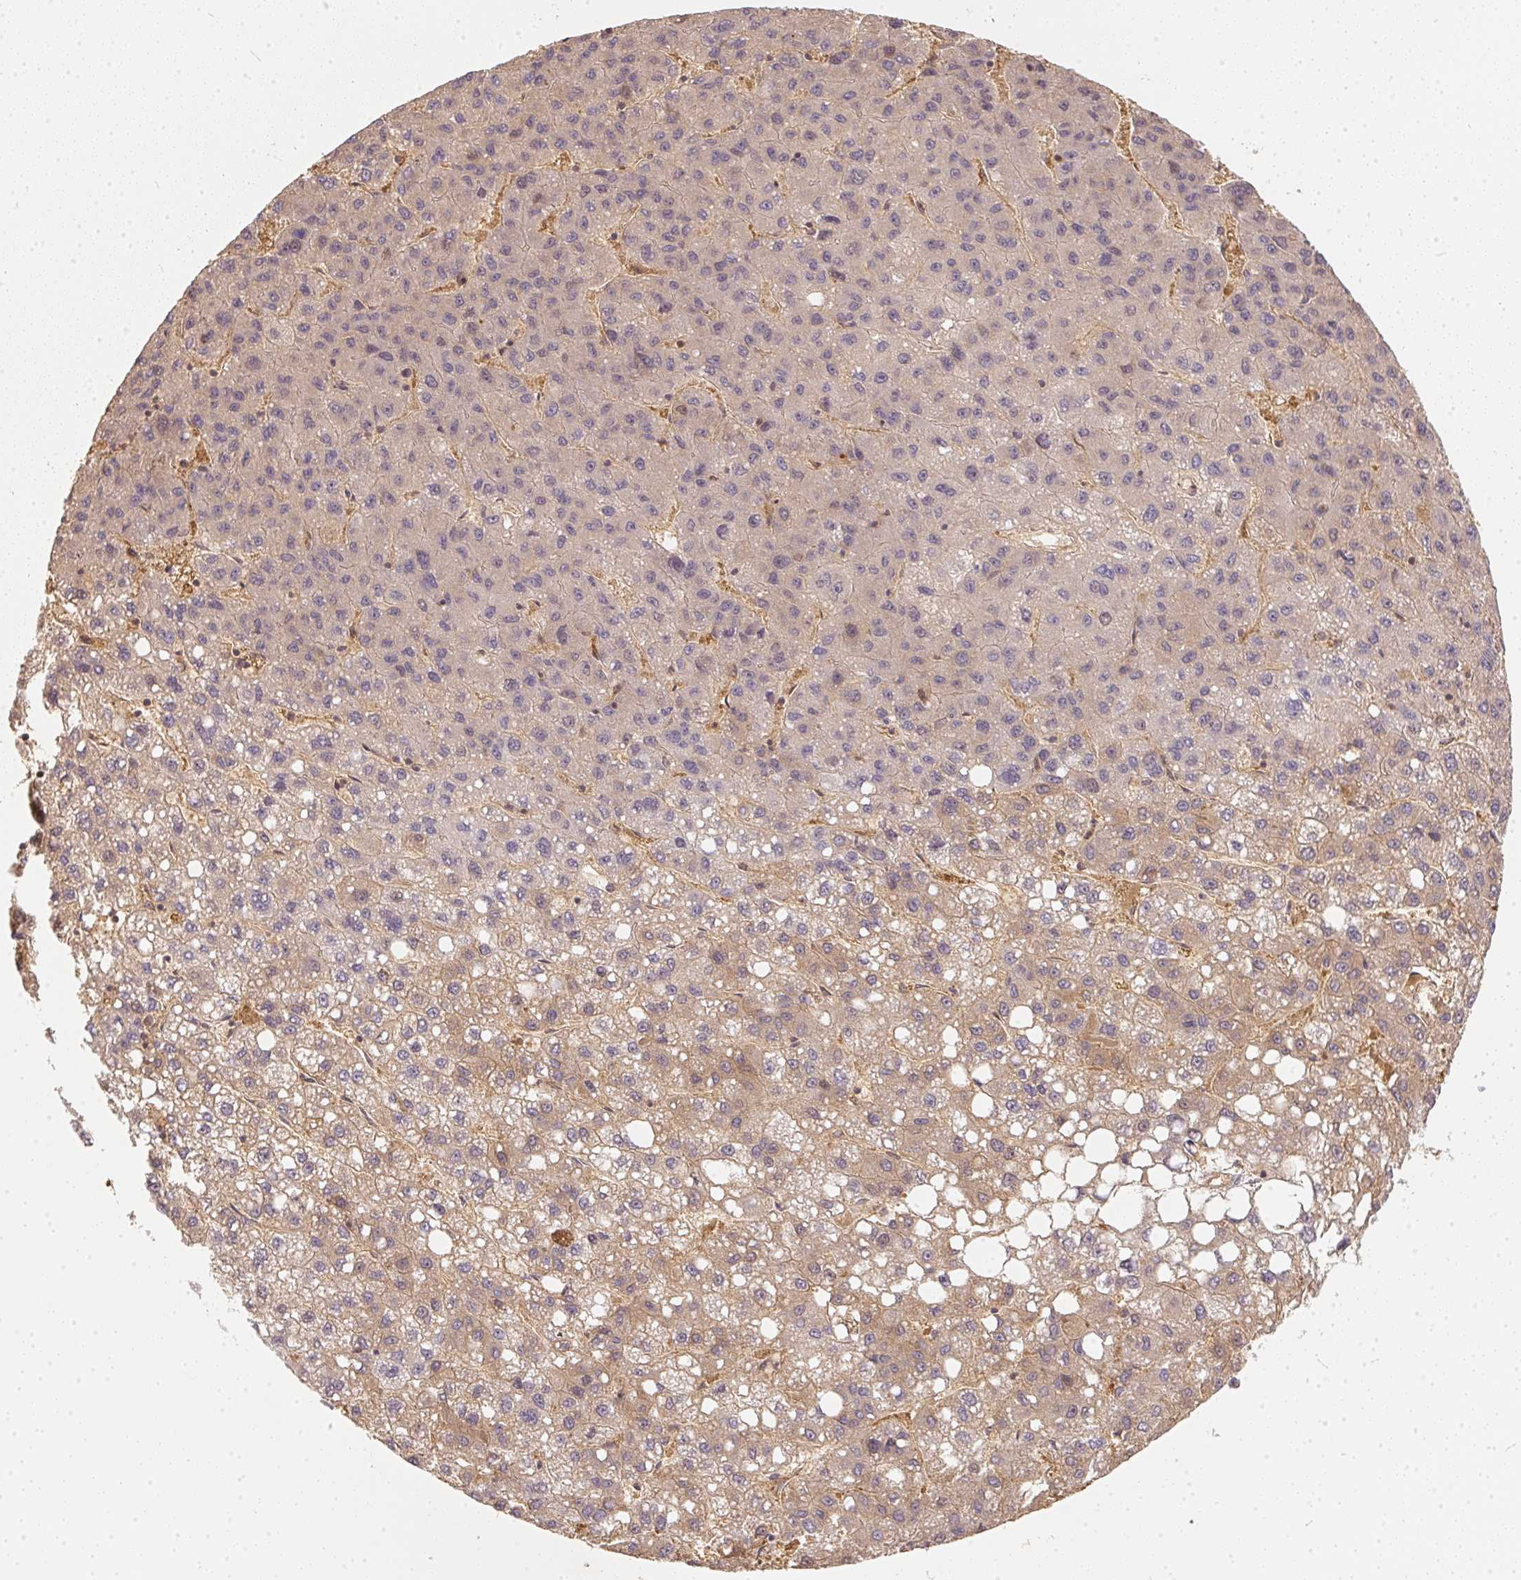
{"staining": {"intensity": "weak", "quantity": "<25%", "location": "cytoplasmic/membranous"}, "tissue": "liver cancer", "cell_type": "Tumor cells", "image_type": "cancer", "snomed": [{"axis": "morphology", "description": "Carcinoma, Hepatocellular, NOS"}, {"axis": "topography", "description": "Liver"}], "caption": "Protein analysis of hepatocellular carcinoma (liver) reveals no significant expression in tumor cells.", "gene": "BLMH", "patient": {"sex": "female", "age": 82}}